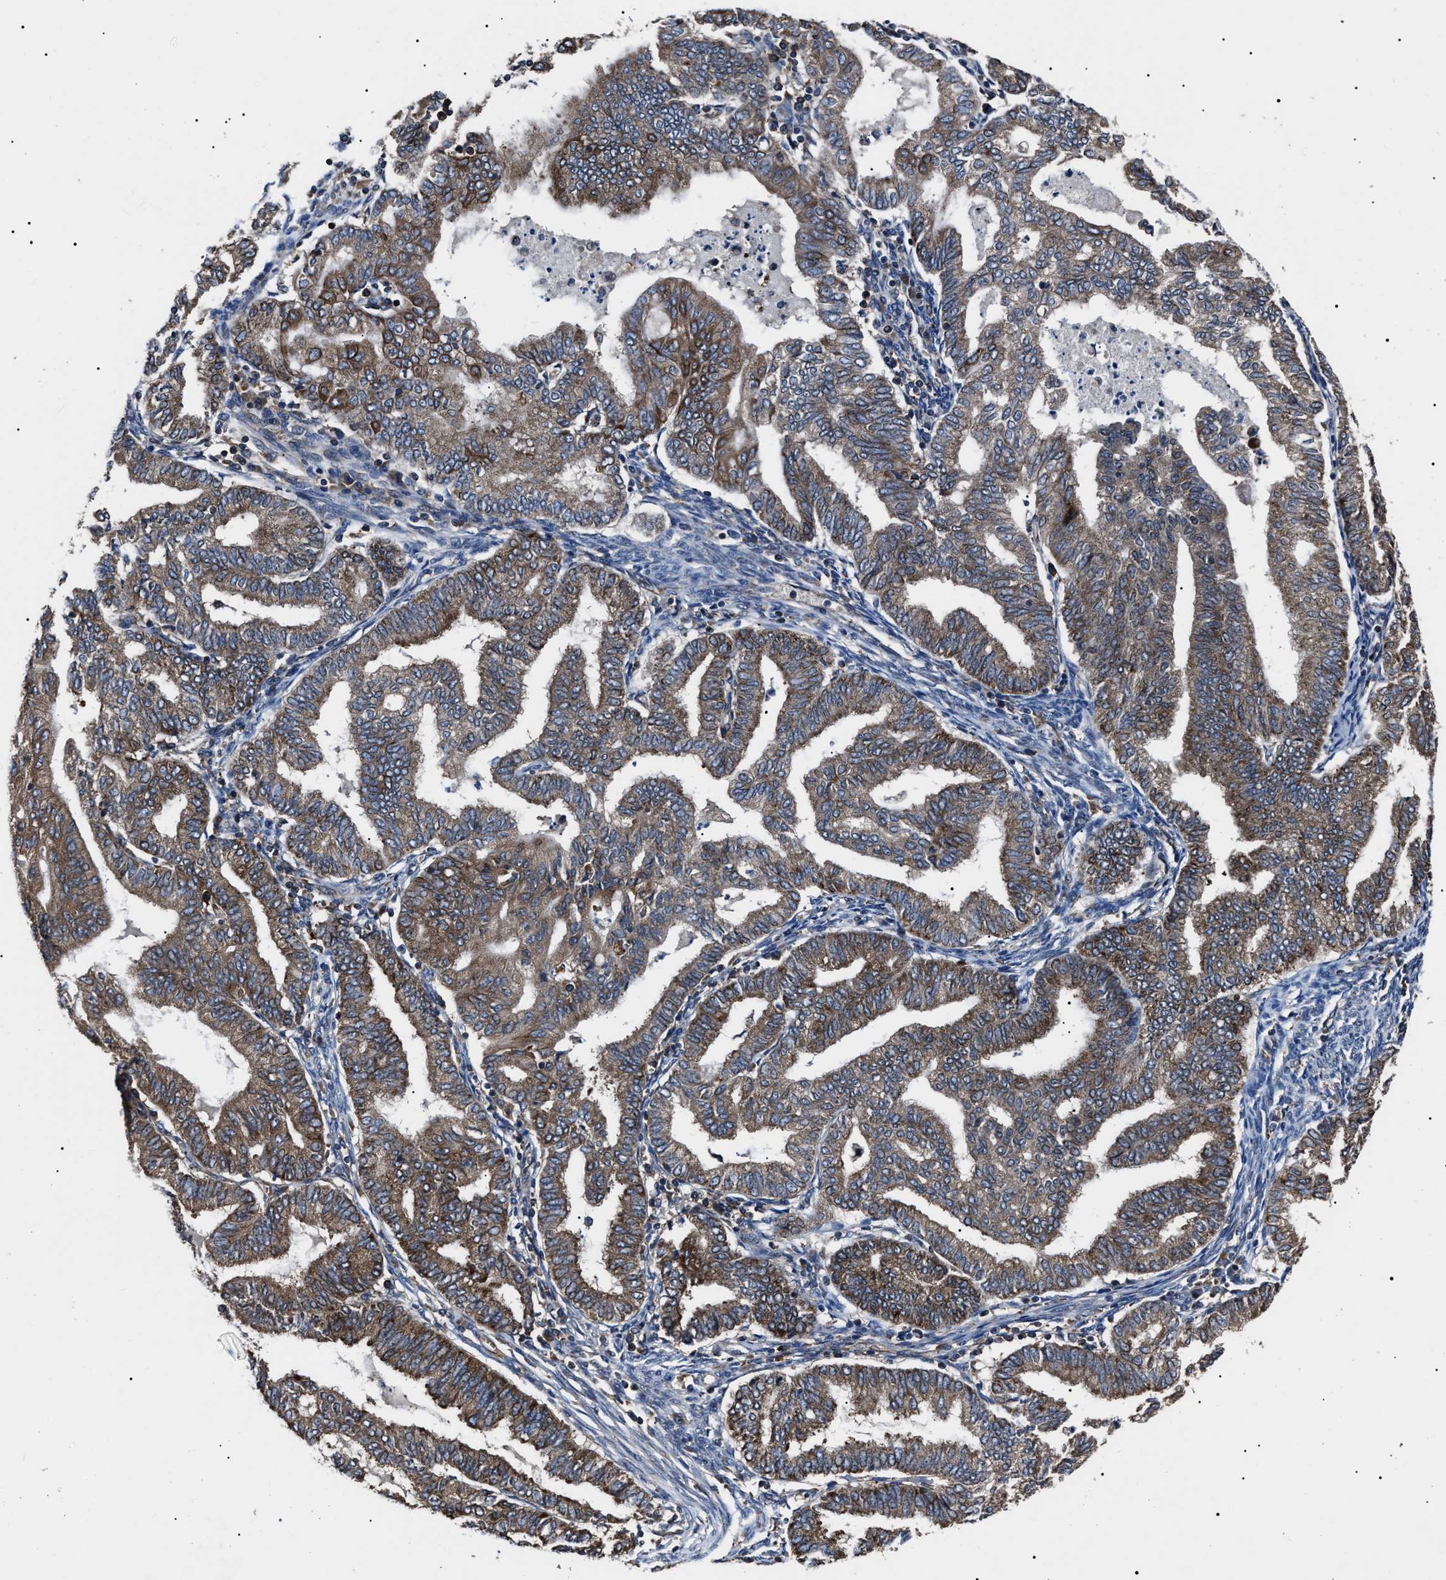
{"staining": {"intensity": "moderate", "quantity": ">75%", "location": "cytoplasmic/membranous"}, "tissue": "endometrial cancer", "cell_type": "Tumor cells", "image_type": "cancer", "snomed": [{"axis": "morphology", "description": "Polyp, NOS"}, {"axis": "morphology", "description": "Adenocarcinoma, NOS"}, {"axis": "morphology", "description": "Adenoma, NOS"}, {"axis": "topography", "description": "Endometrium"}], "caption": "IHC micrograph of human endometrial cancer (adenocarcinoma) stained for a protein (brown), which demonstrates medium levels of moderate cytoplasmic/membranous staining in about >75% of tumor cells.", "gene": "CCT8", "patient": {"sex": "female", "age": 79}}